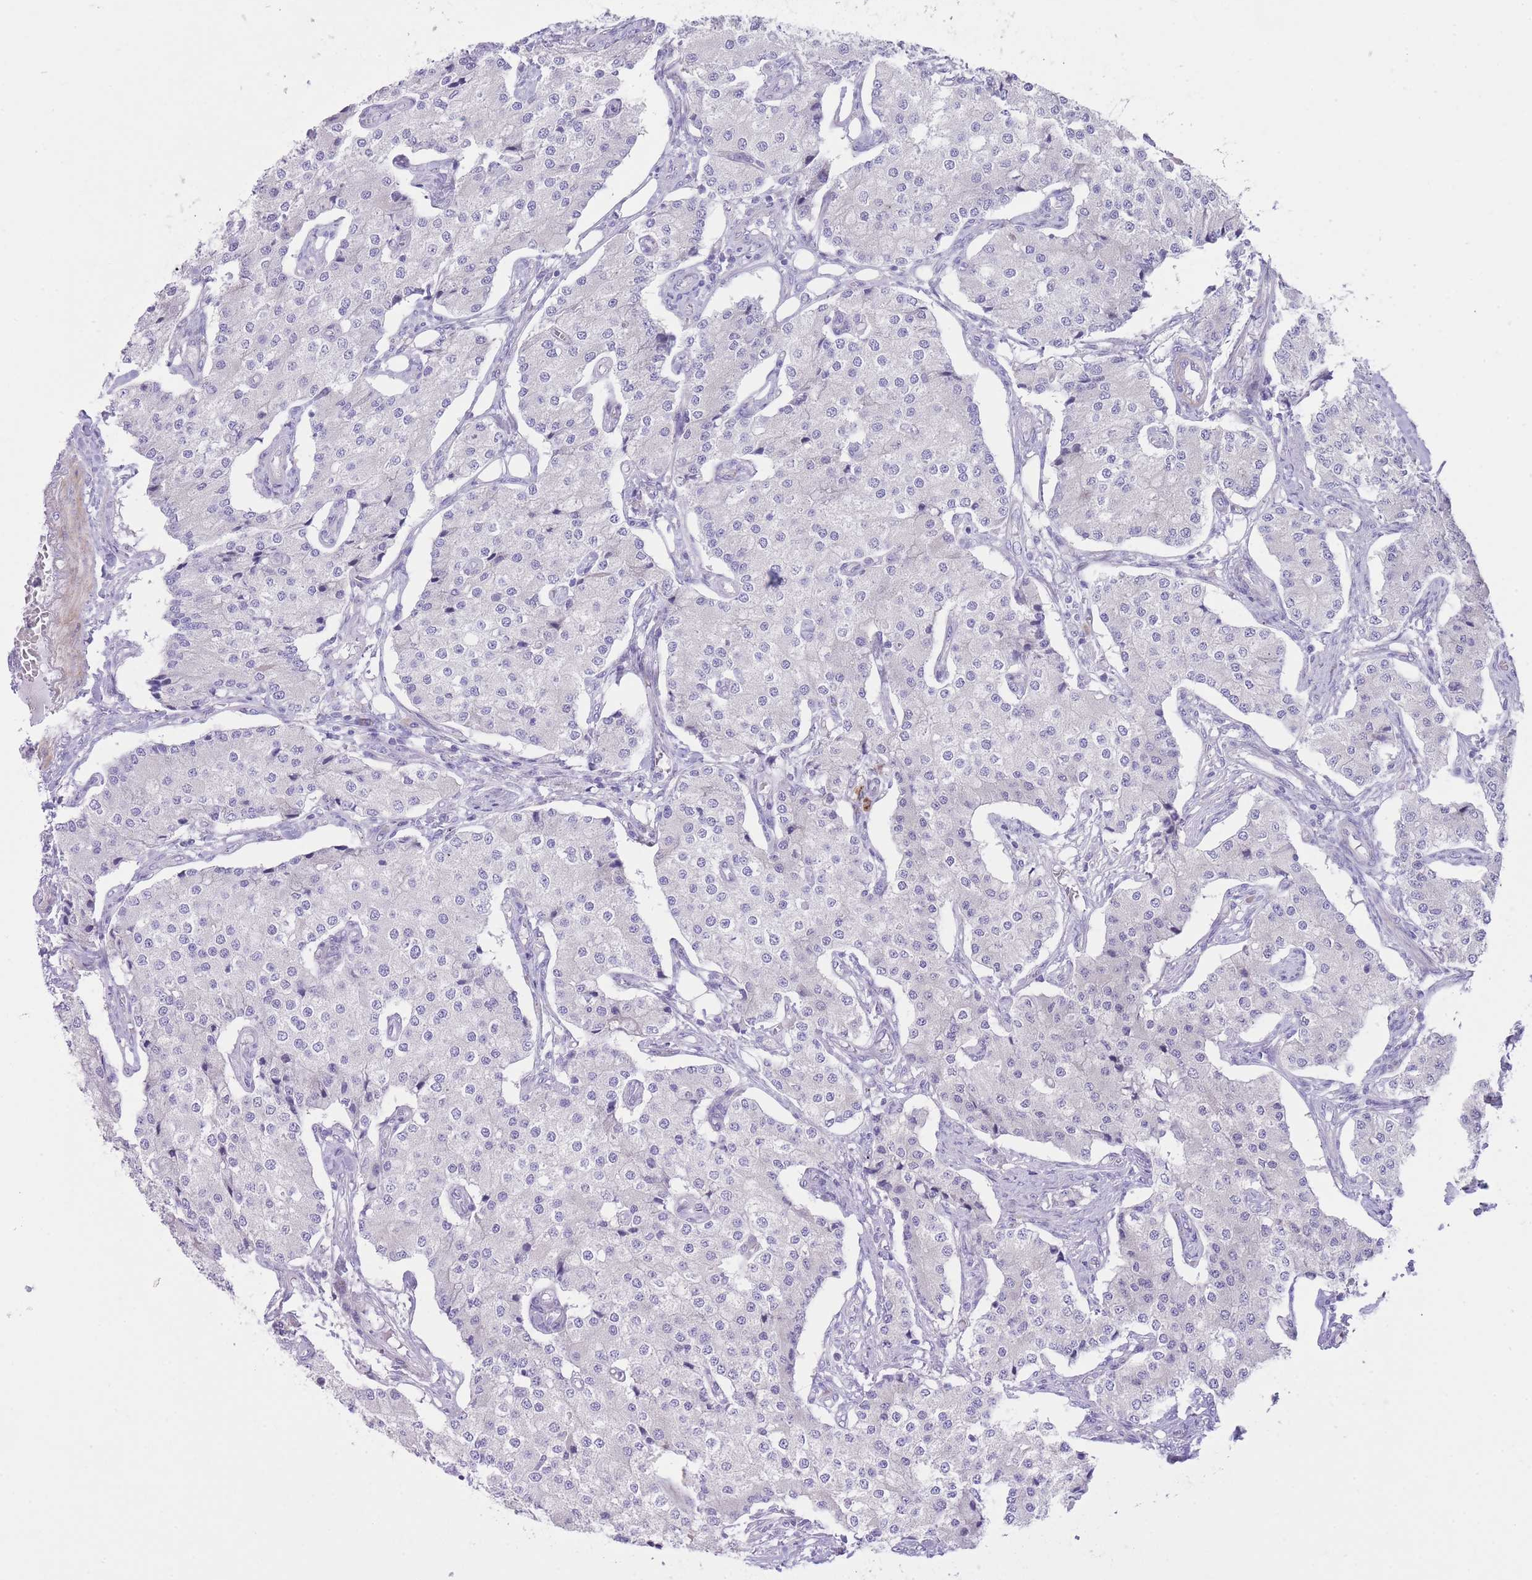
{"staining": {"intensity": "negative", "quantity": "none", "location": "none"}, "tissue": "carcinoid", "cell_type": "Tumor cells", "image_type": "cancer", "snomed": [{"axis": "morphology", "description": "Carcinoid, malignant, NOS"}, {"axis": "topography", "description": "Colon"}], "caption": "Carcinoid stained for a protein using IHC shows no positivity tumor cells.", "gene": "QTRT1", "patient": {"sex": "female", "age": 52}}